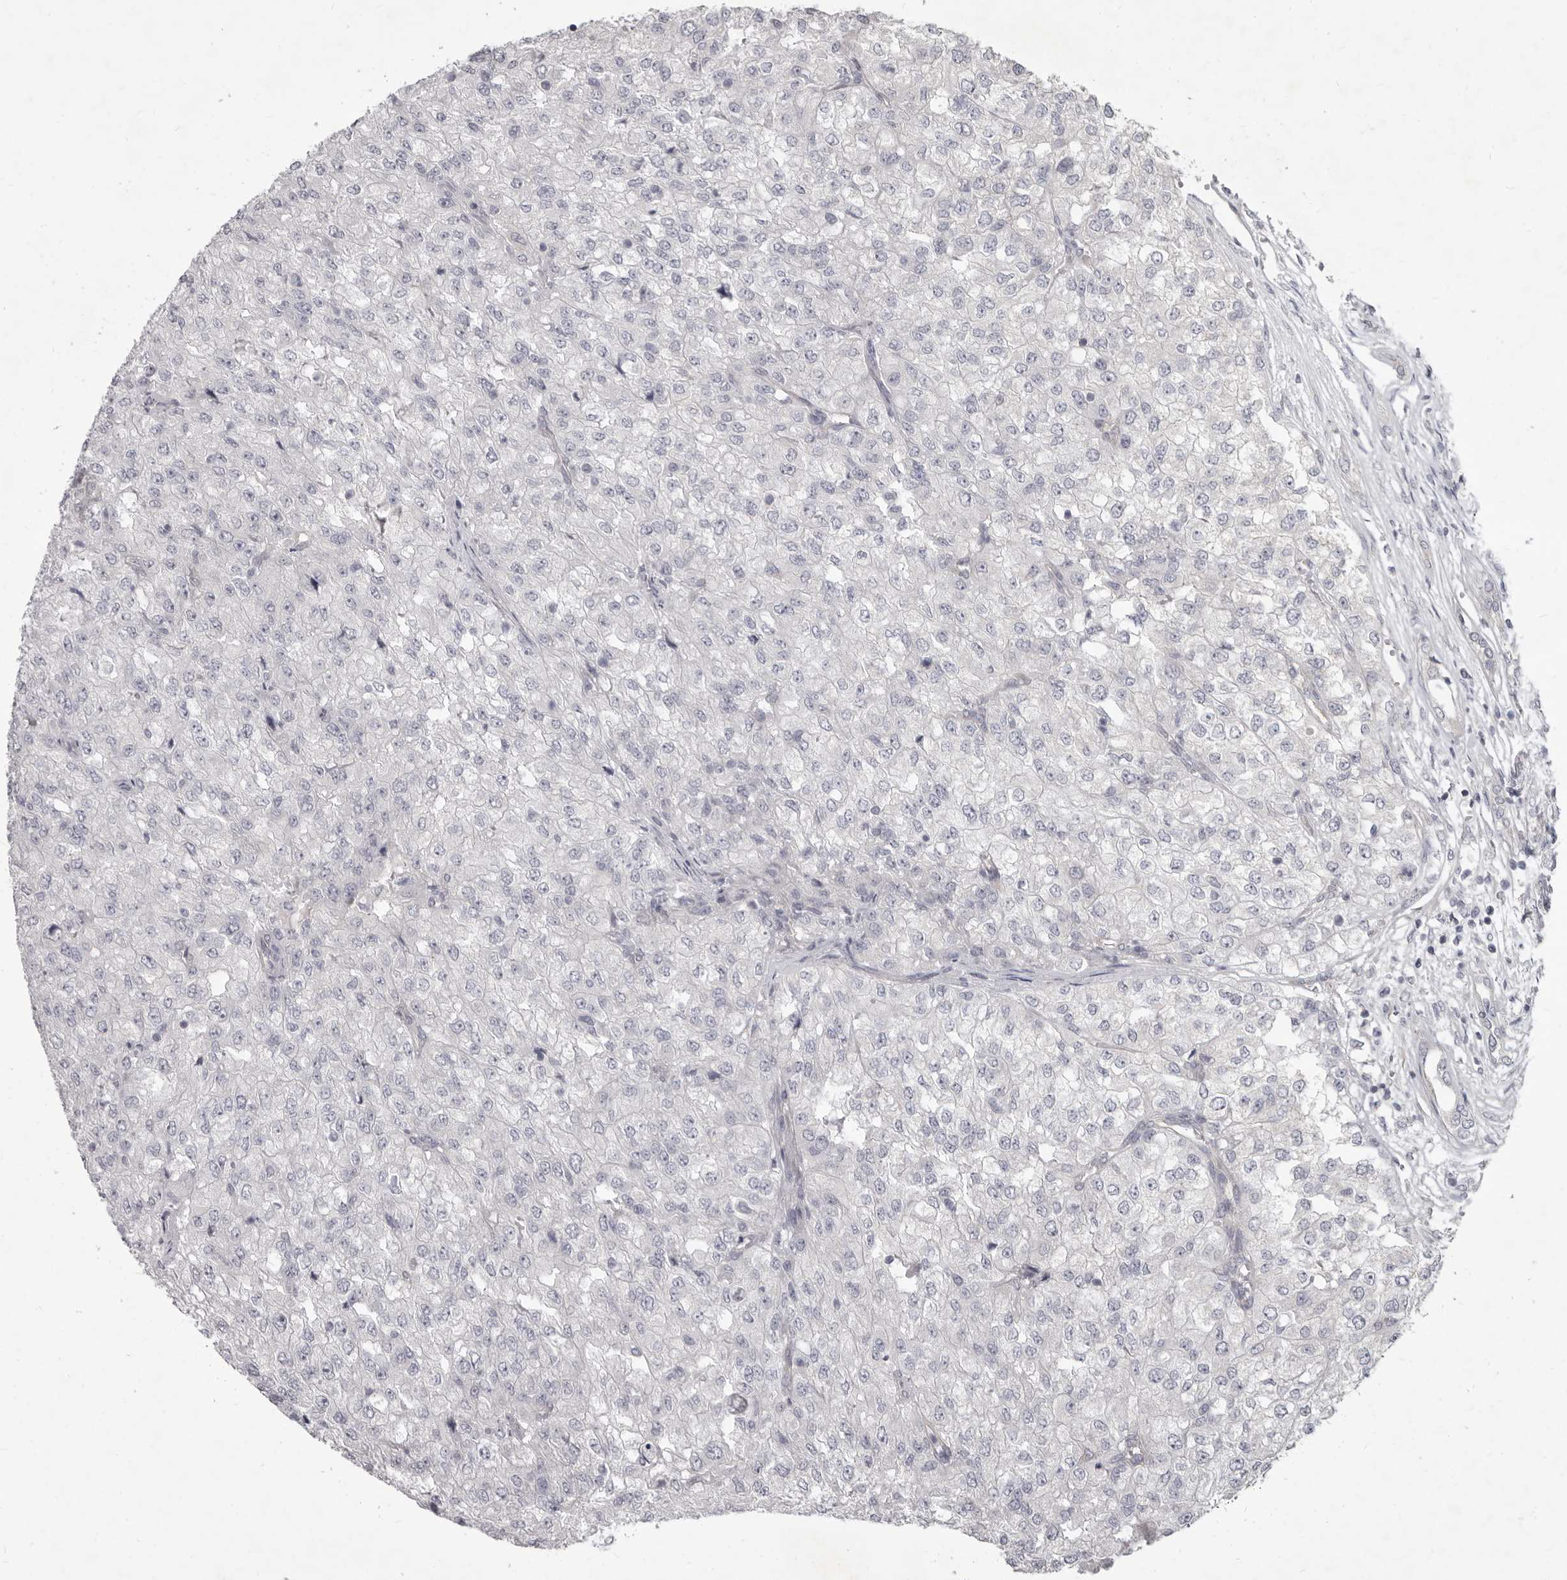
{"staining": {"intensity": "negative", "quantity": "none", "location": "none"}, "tissue": "renal cancer", "cell_type": "Tumor cells", "image_type": "cancer", "snomed": [{"axis": "morphology", "description": "Adenocarcinoma, NOS"}, {"axis": "topography", "description": "Kidney"}], "caption": "IHC micrograph of neoplastic tissue: renal cancer (adenocarcinoma) stained with DAB (3,3'-diaminobenzidine) displays no significant protein positivity in tumor cells. The staining is performed using DAB (3,3'-diaminobenzidine) brown chromogen with nuclei counter-stained in using hematoxylin.", "gene": "GSK3B", "patient": {"sex": "female", "age": 54}}